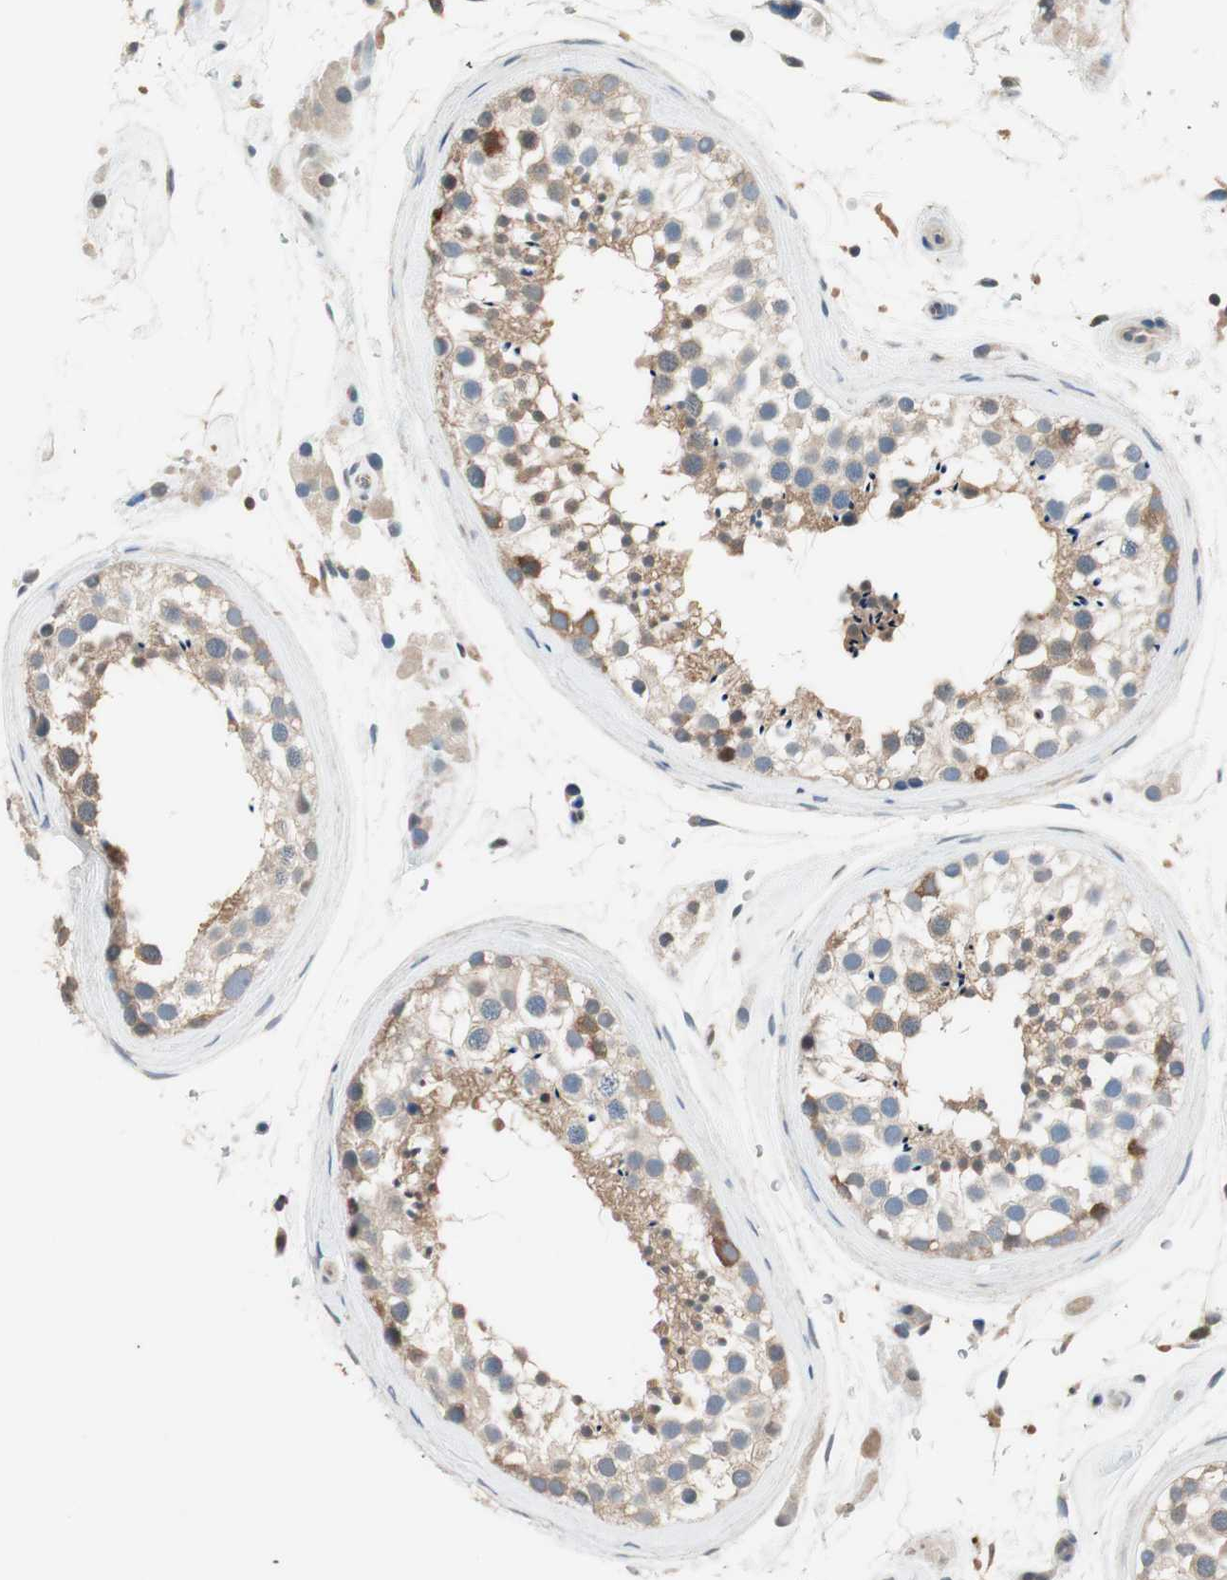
{"staining": {"intensity": "moderate", "quantity": "<25%", "location": "cytoplasmic/membranous"}, "tissue": "testis", "cell_type": "Cells in seminiferous ducts", "image_type": "normal", "snomed": [{"axis": "morphology", "description": "Normal tissue, NOS"}, {"axis": "topography", "description": "Testis"}], "caption": "An immunohistochemistry (IHC) image of benign tissue is shown. Protein staining in brown labels moderate cytoplasmic/membranous positivity in testis within cells in seminiferous ducts.", "gene": "SERPINB5", "patient": {"sex": "male", "age": 46}}